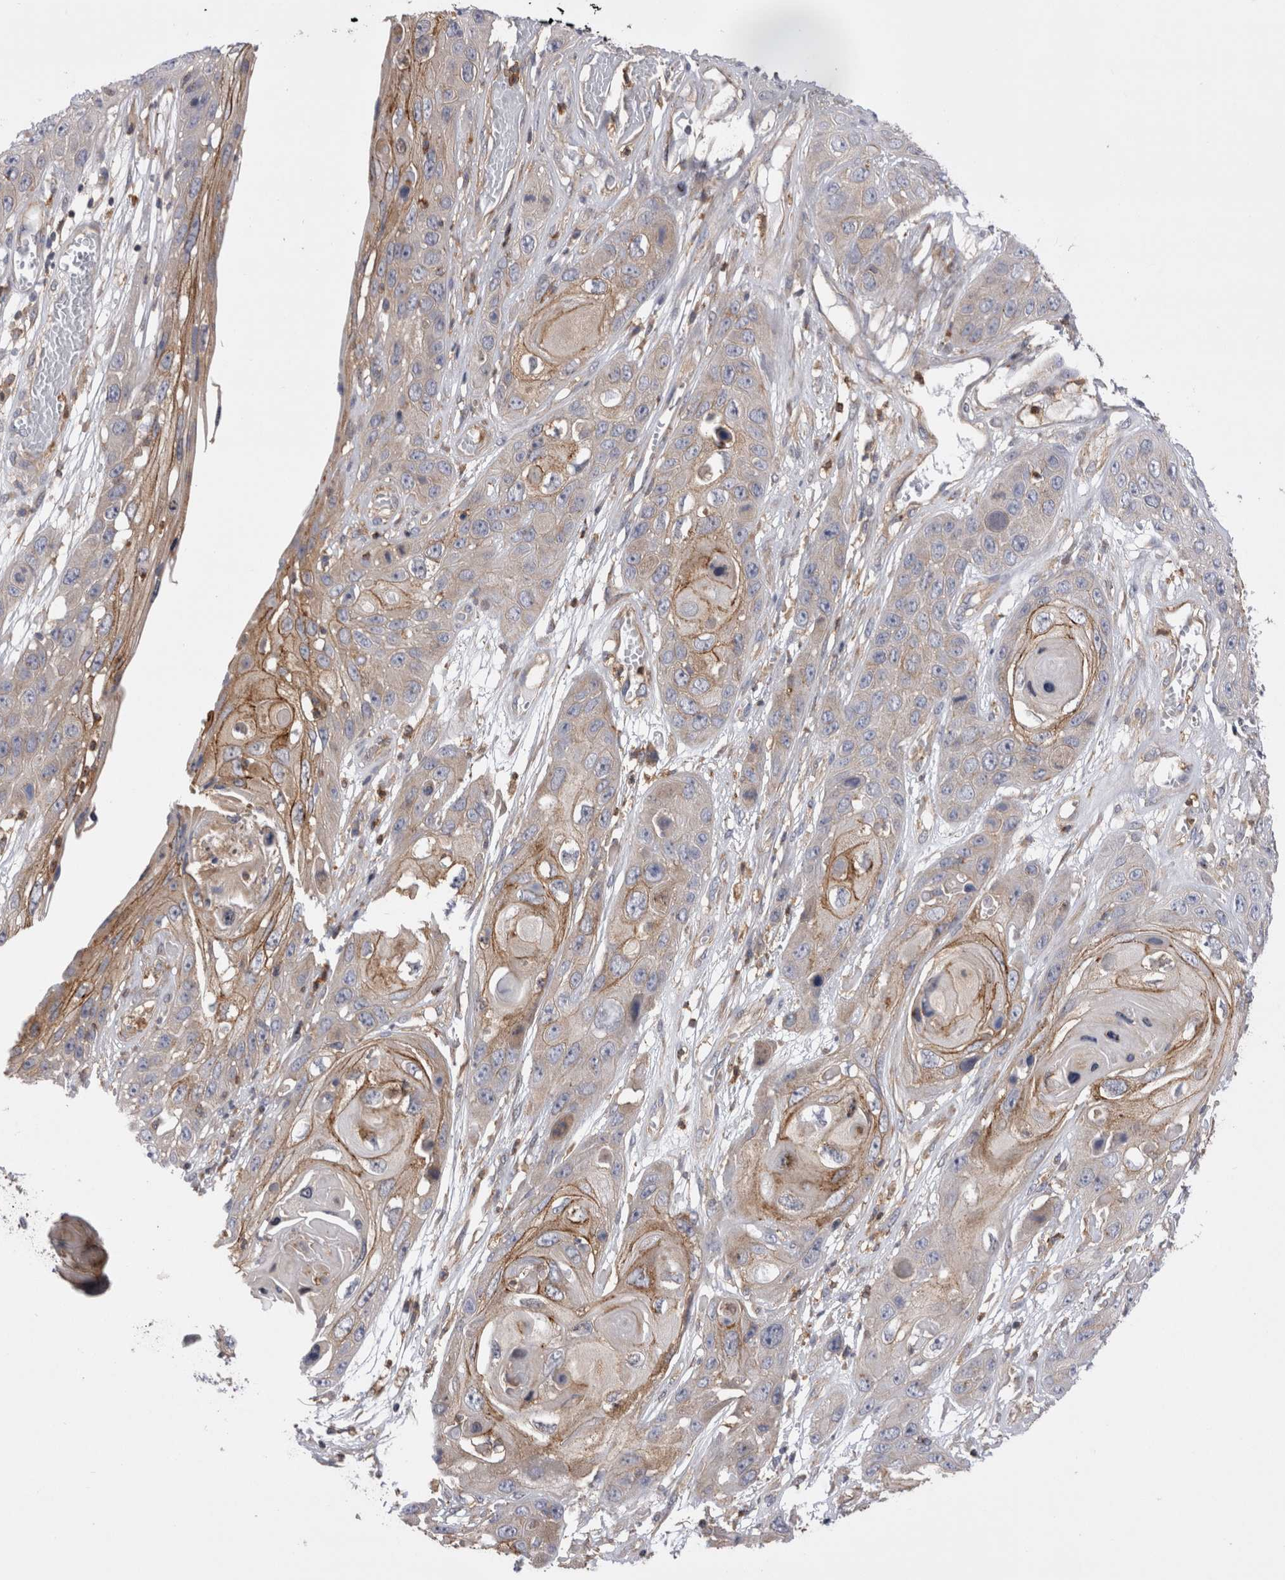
{"staining": {"intensity": "moderate", "quantity": "25%-75%", "location": "cytoplasmic/membranous"}, "tissue": "skin cancer", "cell_type": "Tumor cells", "image_type": "cancer", "snomed": [{"axis": "morphology", "description": "Squamous cell carcinoma, NOS"}, {"axis": "topography", "description": "Skin"}], "caption": "IHC staining of skin cancer (squamous cell carcinoma), which demonstrates medium levels of moderate cytoplasmic/membranous expression in approximately 25%-75% of tumor cells indicating moderate cytoplasmic/membranous protein positivity. The staining was performed using DAB (3,3'-diaminobenzidine) (brown) for protein detection and nuclei were counterstained in hematoxylin (blue).", "gene": "RAB11FIP1", "patient": {"sex": "male", "age": 55}}